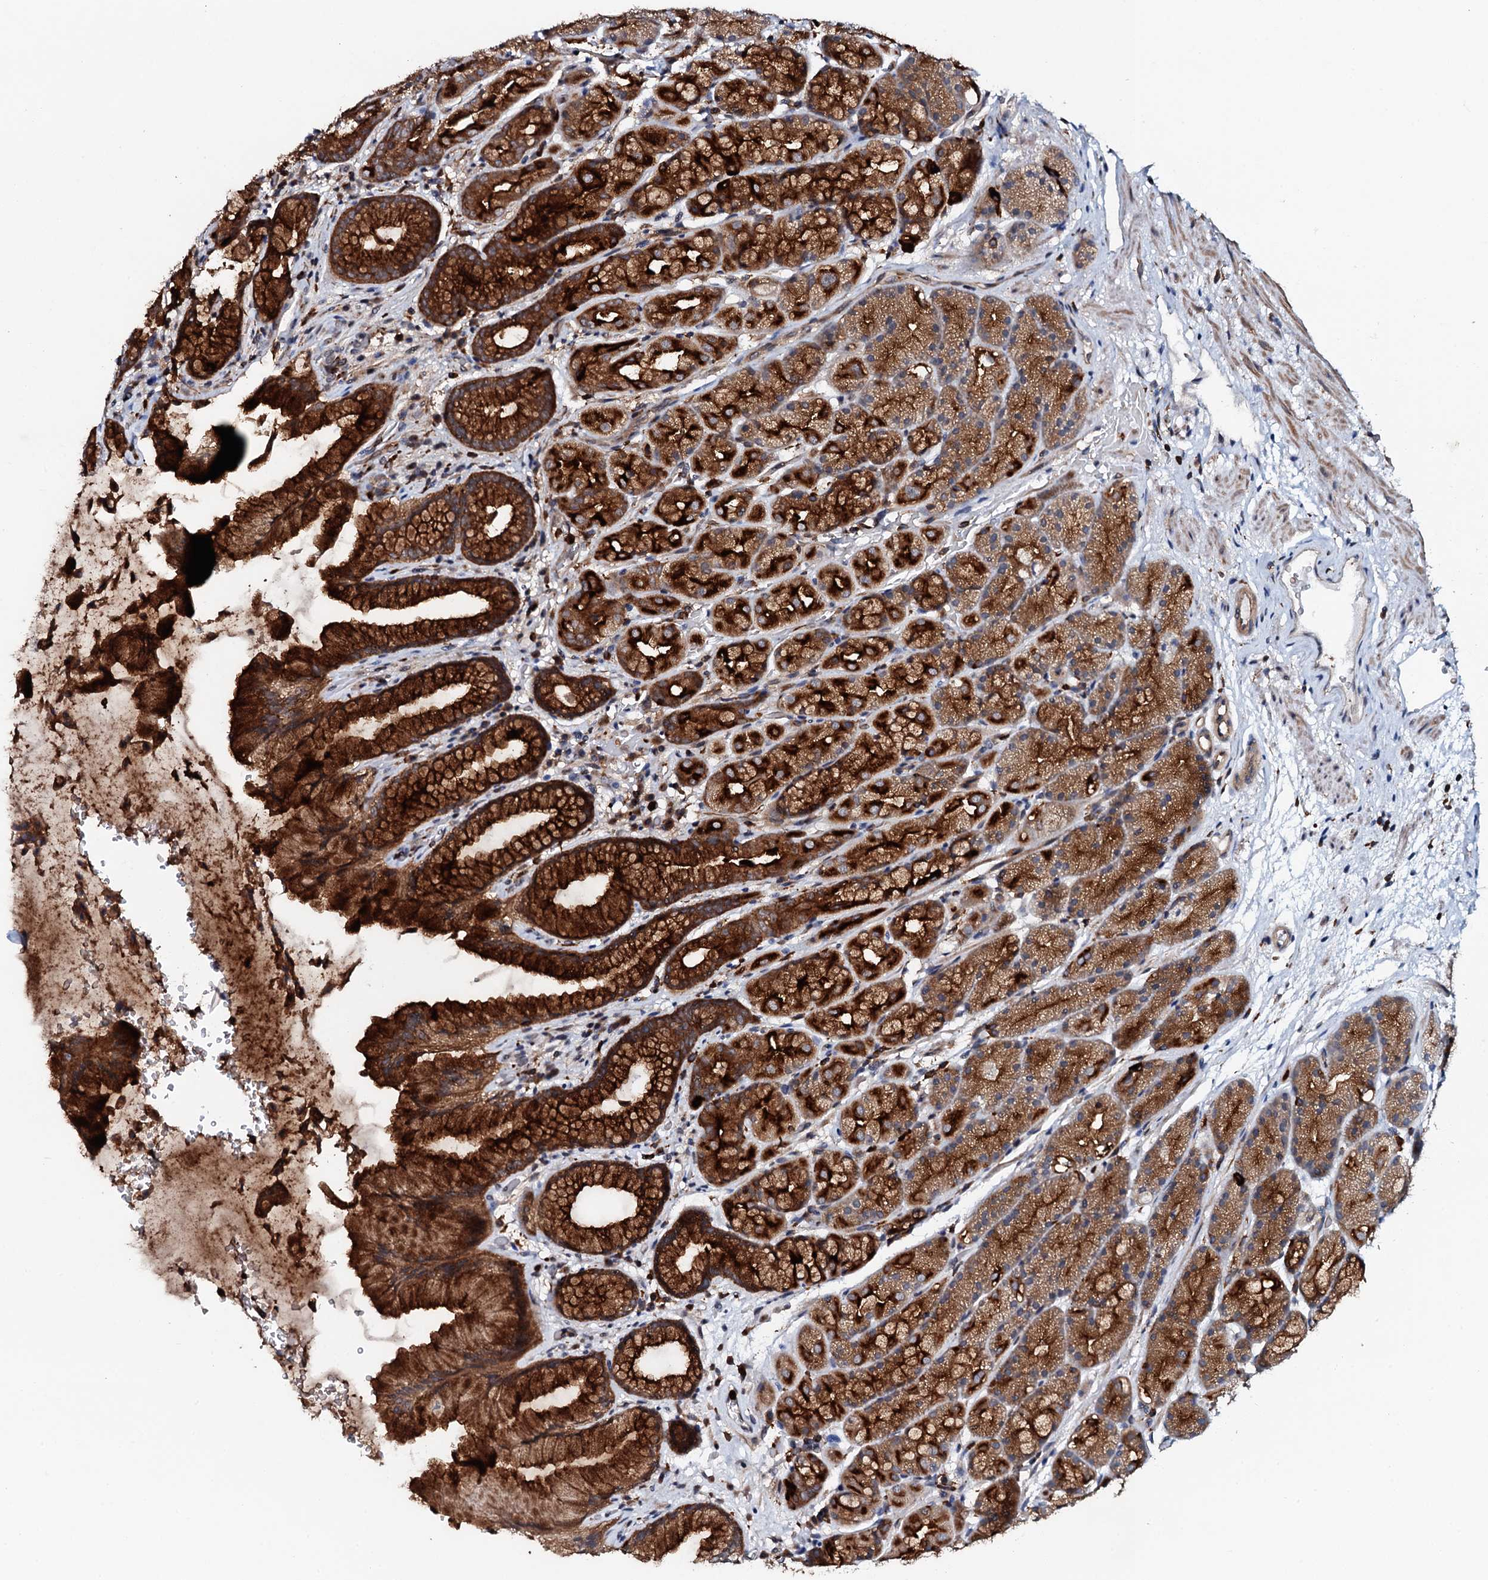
{"staining": {"intensity": "strong", "quantity": ">75%", "location": "cytoplasmic/membranous"}, "tissue": "stomach", "cell_type": "Glandular cells", "image_type": "normal", "snomed": [{"axis": "morphology", "description": "Normal tissue, NOS"}, {"axis": "topography", "description": "Stomach"}], "caption": "Glandular cells exhibit high levels of strong cytoplasmic/membranous positivity in about >75% of cells in normal human stomach.", "gene": "VAMP8", "patient": {"sex": "male", "age": 63}}